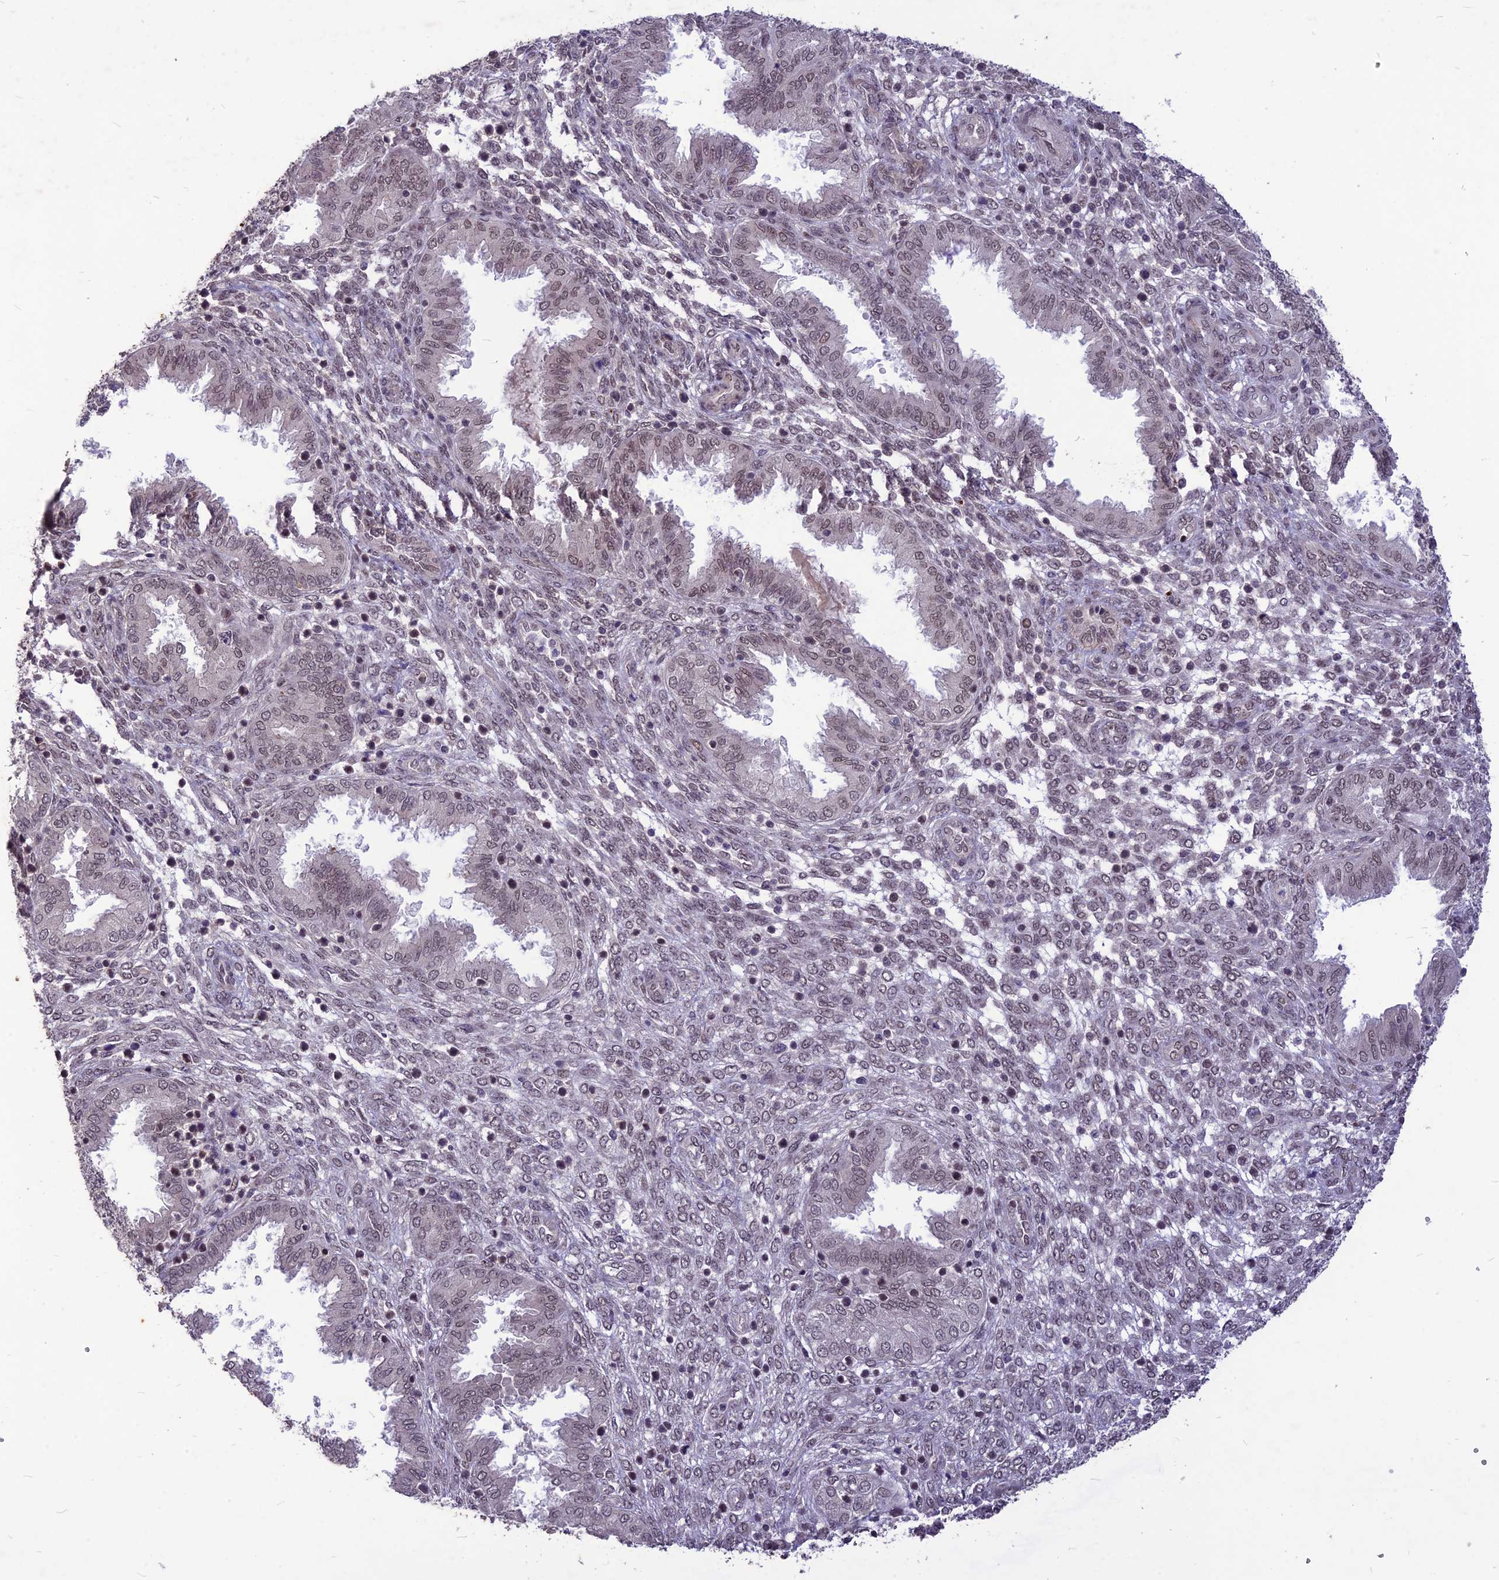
{"staining": {"intensity": "weak", "quantity": "25%-75%", "location": "nuclear"}, "tissue": "endometrium", "cell_type": "Cells in endometrial stroma", "image_type": "normal", "snomed": [{"axis": "morphology", "description": "Normal tissue, NOS"}, {"axis": "topography", "description": "Endometrium"}], "caption": "Weak nuclear protein staining is appreciated in about 25%-75% of cells in endometrial stroma in endometrium. (brown staining indicates protein expression, while blue staining denotes nuclei).", "gene": "DIS3", "patient": {"sex": "female", "age": 33}}